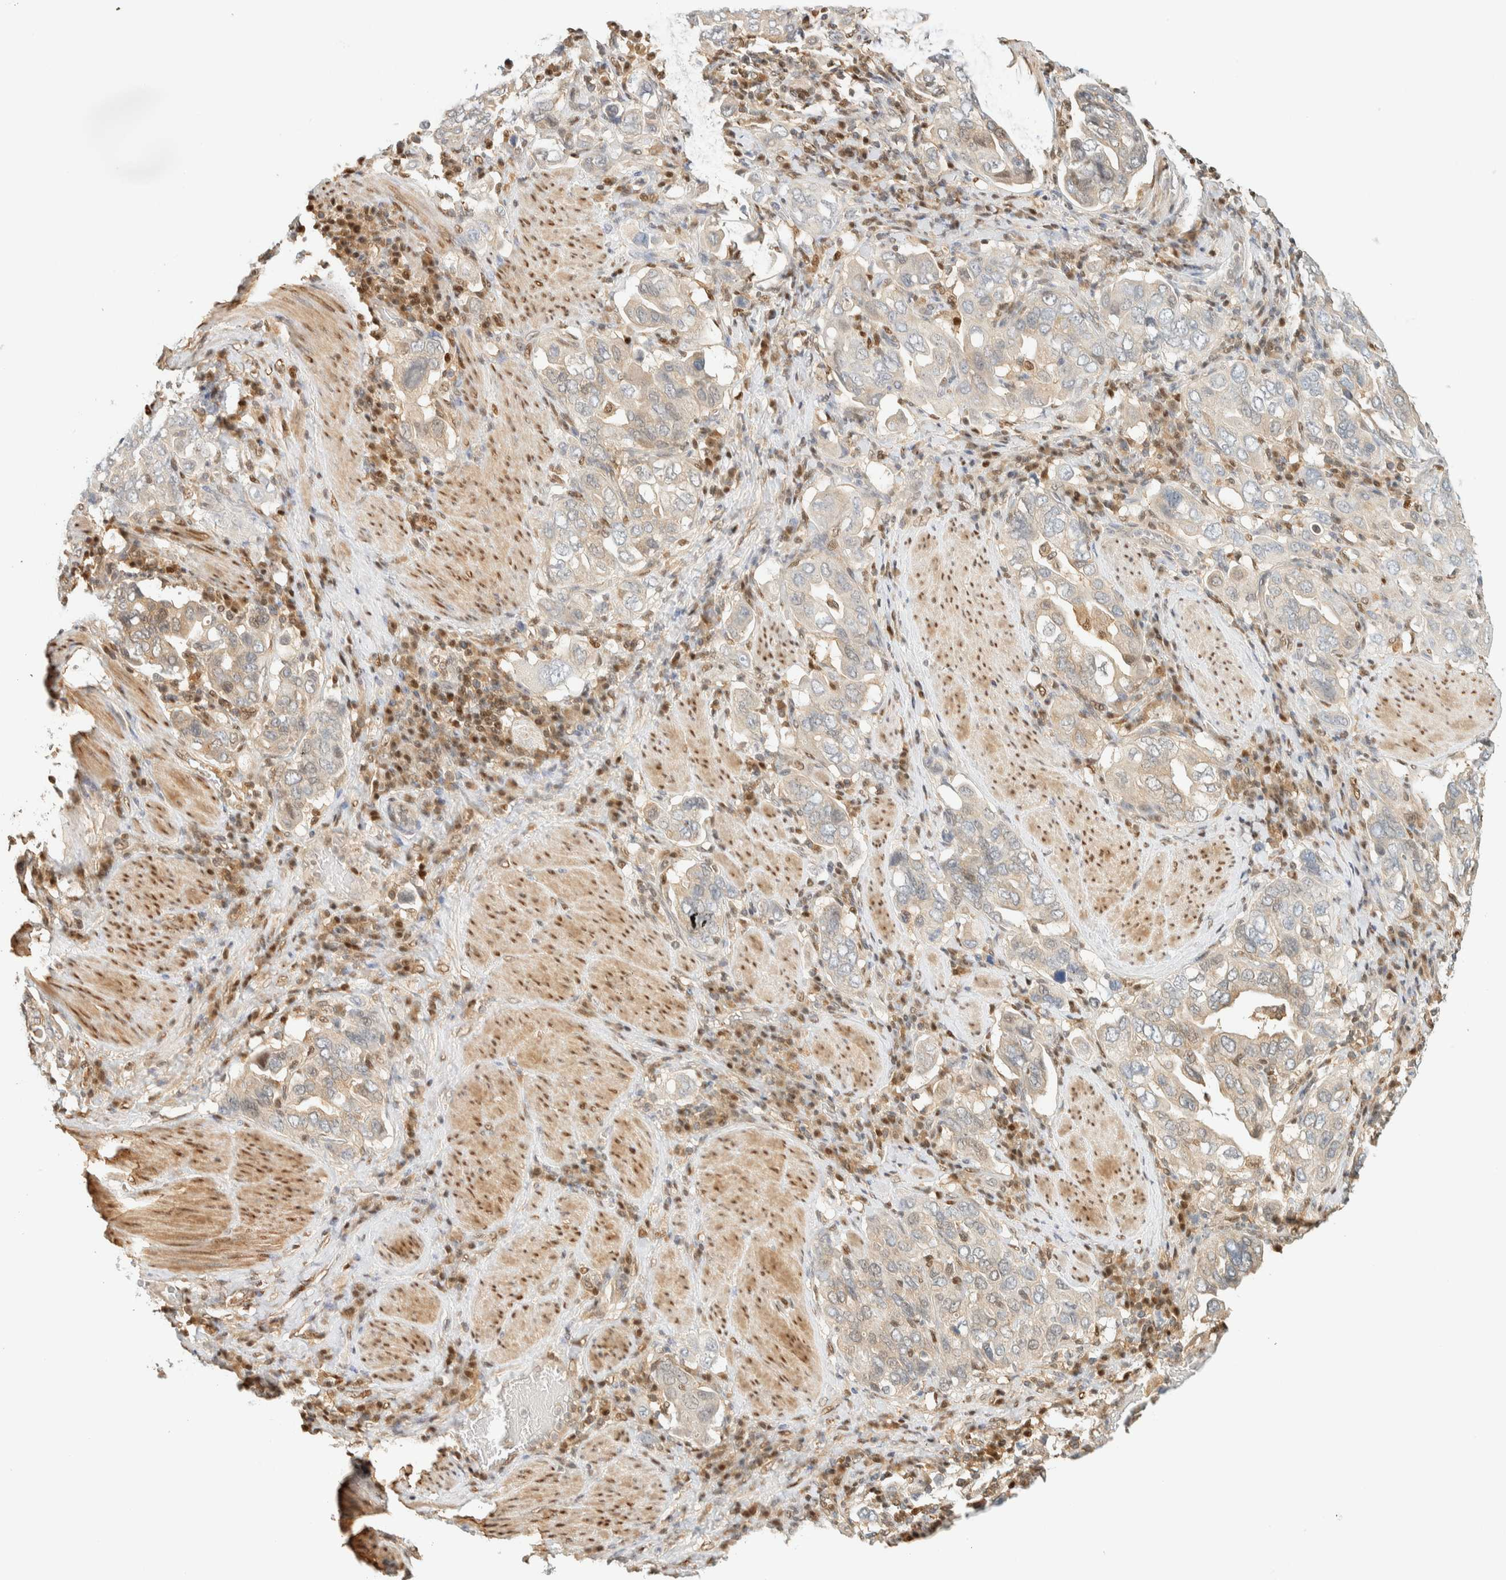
{"staining": {"intensity": "weak", "quantity": "<25%", "location": "cytoplasmic/membranous"}, "tissue": "stomach cancer", "cell_type": "Tumor cells", "image_type": "cancer", "snomed": [{"axis": "morphology", "description": "Adenocarcinoma, NOS"}, {"axis": "topography", "description": "Stomach, upper"}], "caption": "Histopathology image shows no protein positivity in tumor cells of stomach adenocarcinoma tissue.", "gene": "ZBTB37", "patient": {"sex": "male", "age": 62}}